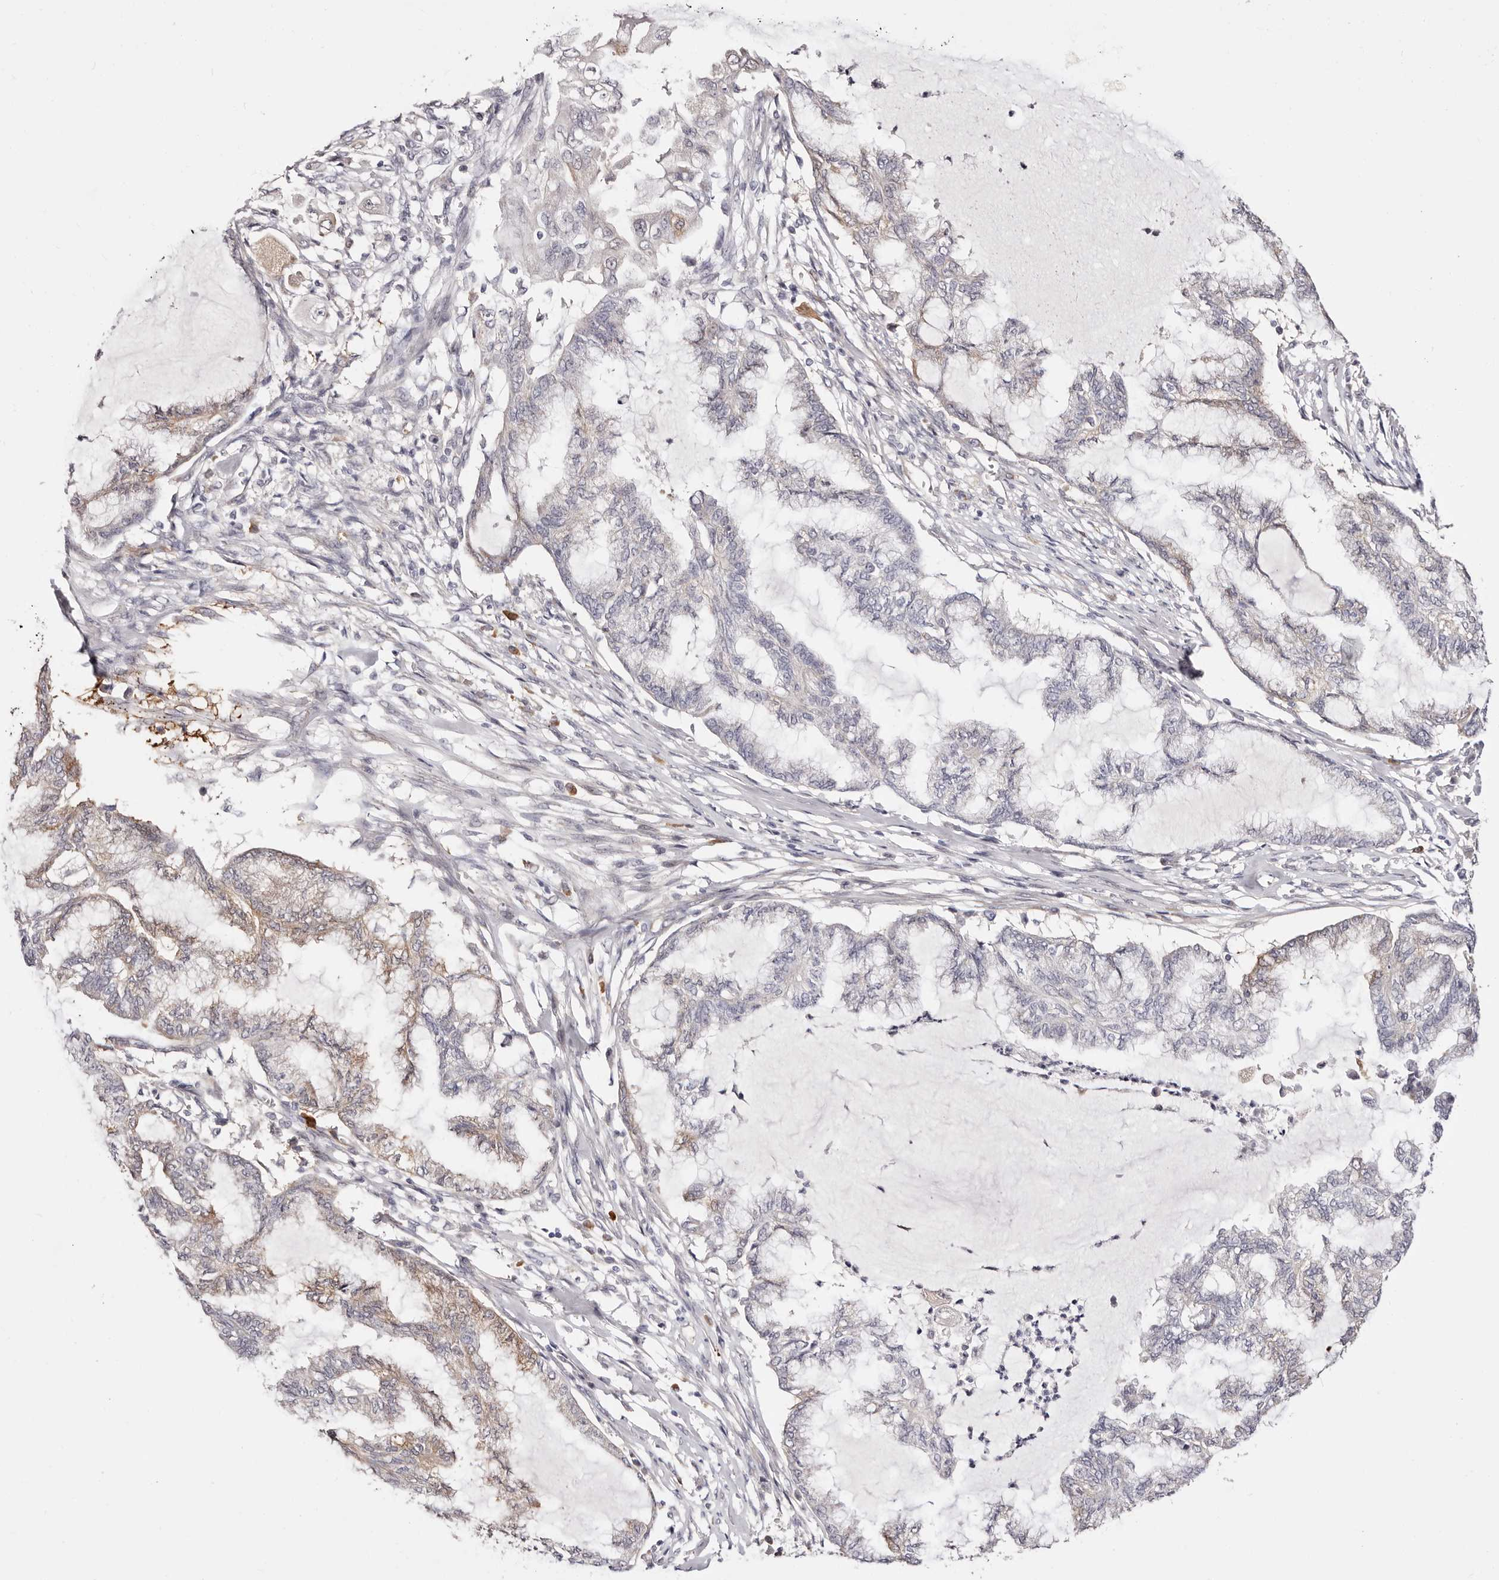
{"staining": {"intensity": "moderate", "quantity": "<25%", "location": "cytoplasmic/membranous"}, "tissue": "endometrial cancer", "cell_type": "Tumor cells", "image_type": "cancer", "snomed": [{"axis": "morphology", "description": "Adenocarcinoma, NOS"}, {"axis": "topography", "description": "Endometrium"}], "caption": "Protein staining by immunohistochemistry shows moderate cytoplasmic/membranous positivity in approximately <25% of tumor cells in adenocarcinoma (endometrial).", "gene": "GFOD1", "patient": {"sex": "female", "age": 86}}